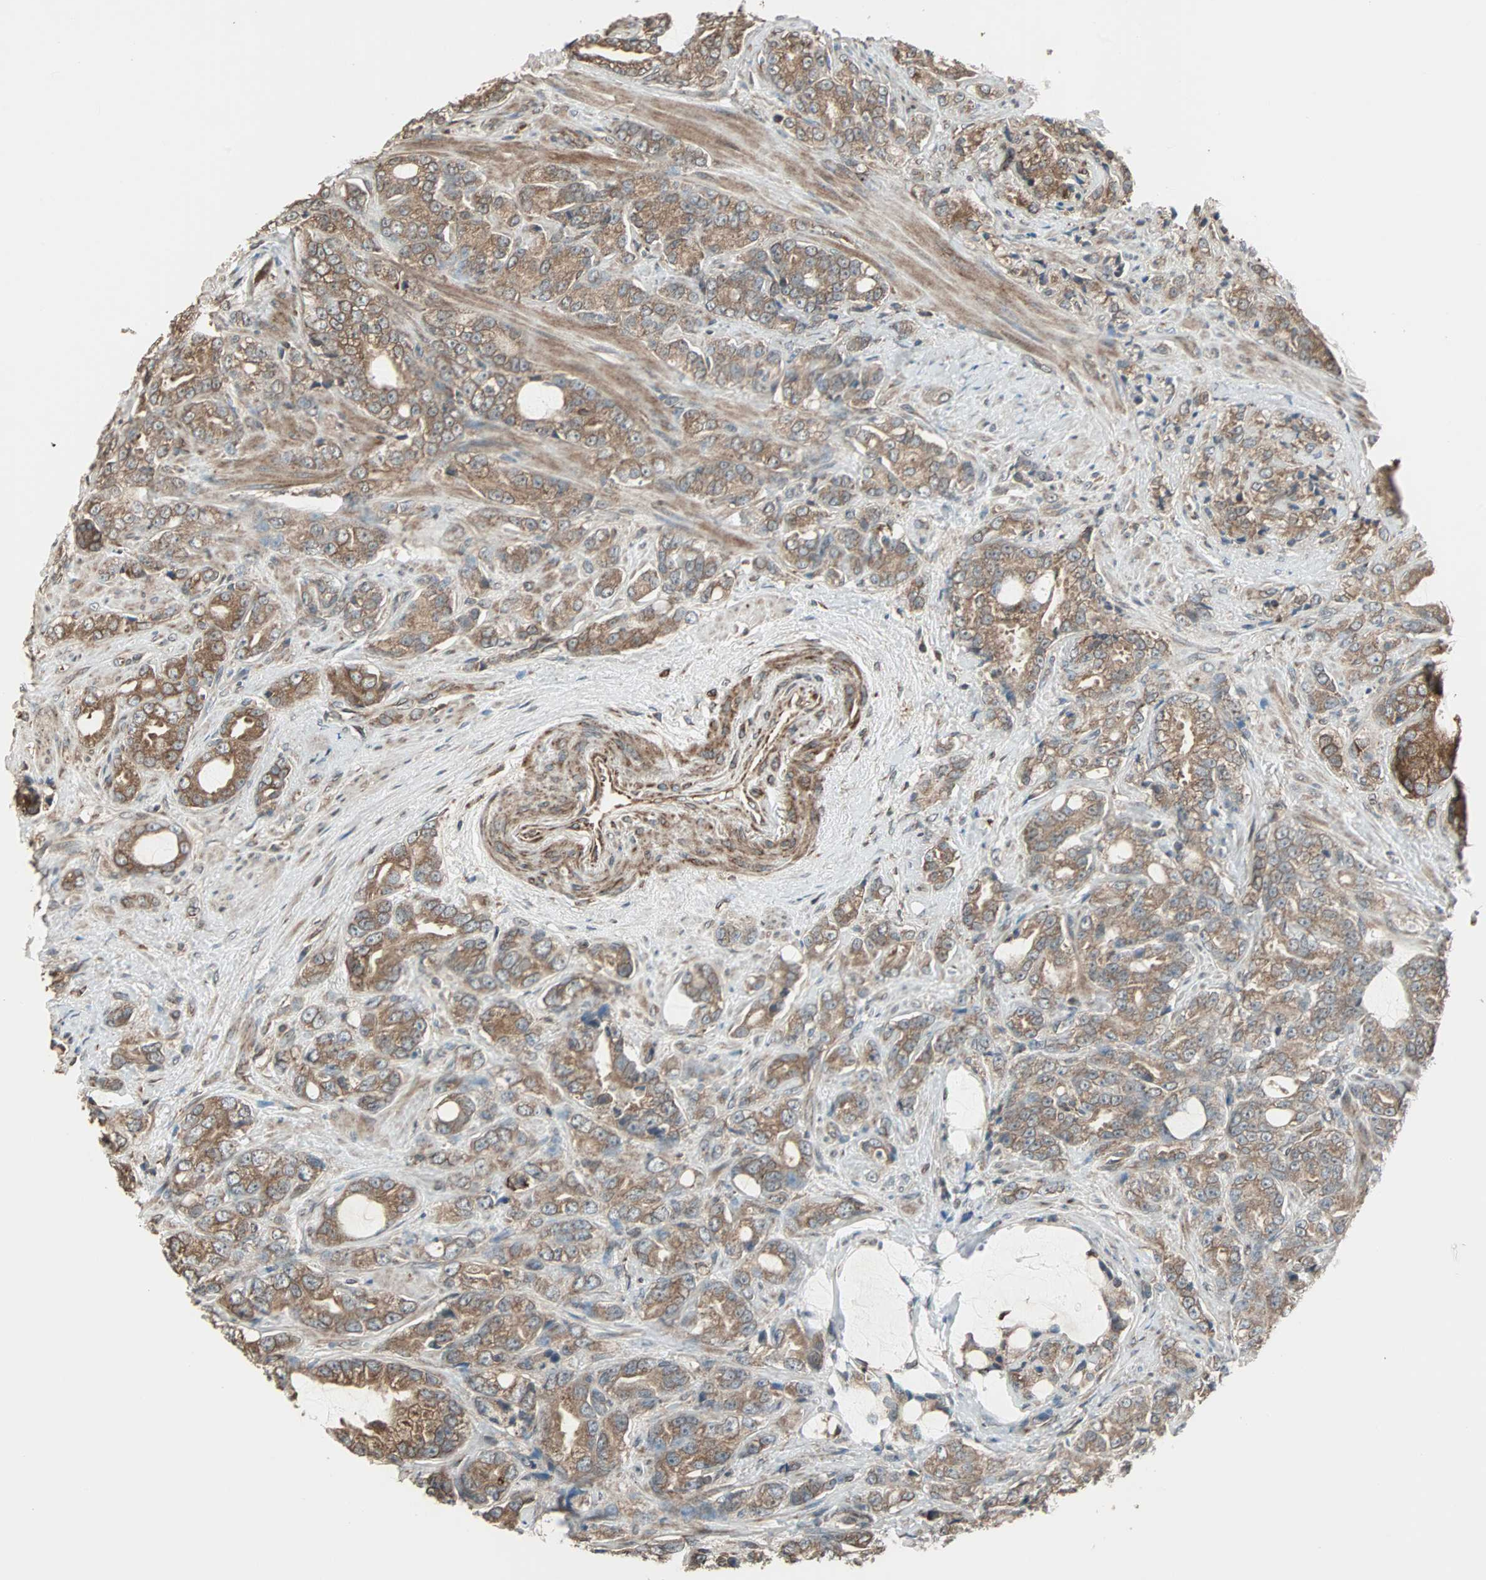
{"staining": {"intensity": "moderate", "quantity": ">75%", "location": "cytoplasmic/membranous"}, "tissue": "prostate cancer", "cell_type": "Tumor cells", "image_type": "cancer", "snomed": [{"axis": "morphology", "description": "Adenocarcinoma, Low grade"}, {"axis": "topography", "description": "Prostate"}], "caption": "The micrograph exhibits immunohistochemical staining of prostate cancer. There is moderate cytoplasmic/membranous positivity is seen in about >75% of tumor cells.", "gene": "RAB7A", "patient": {"sex": "male", "age": 58}}